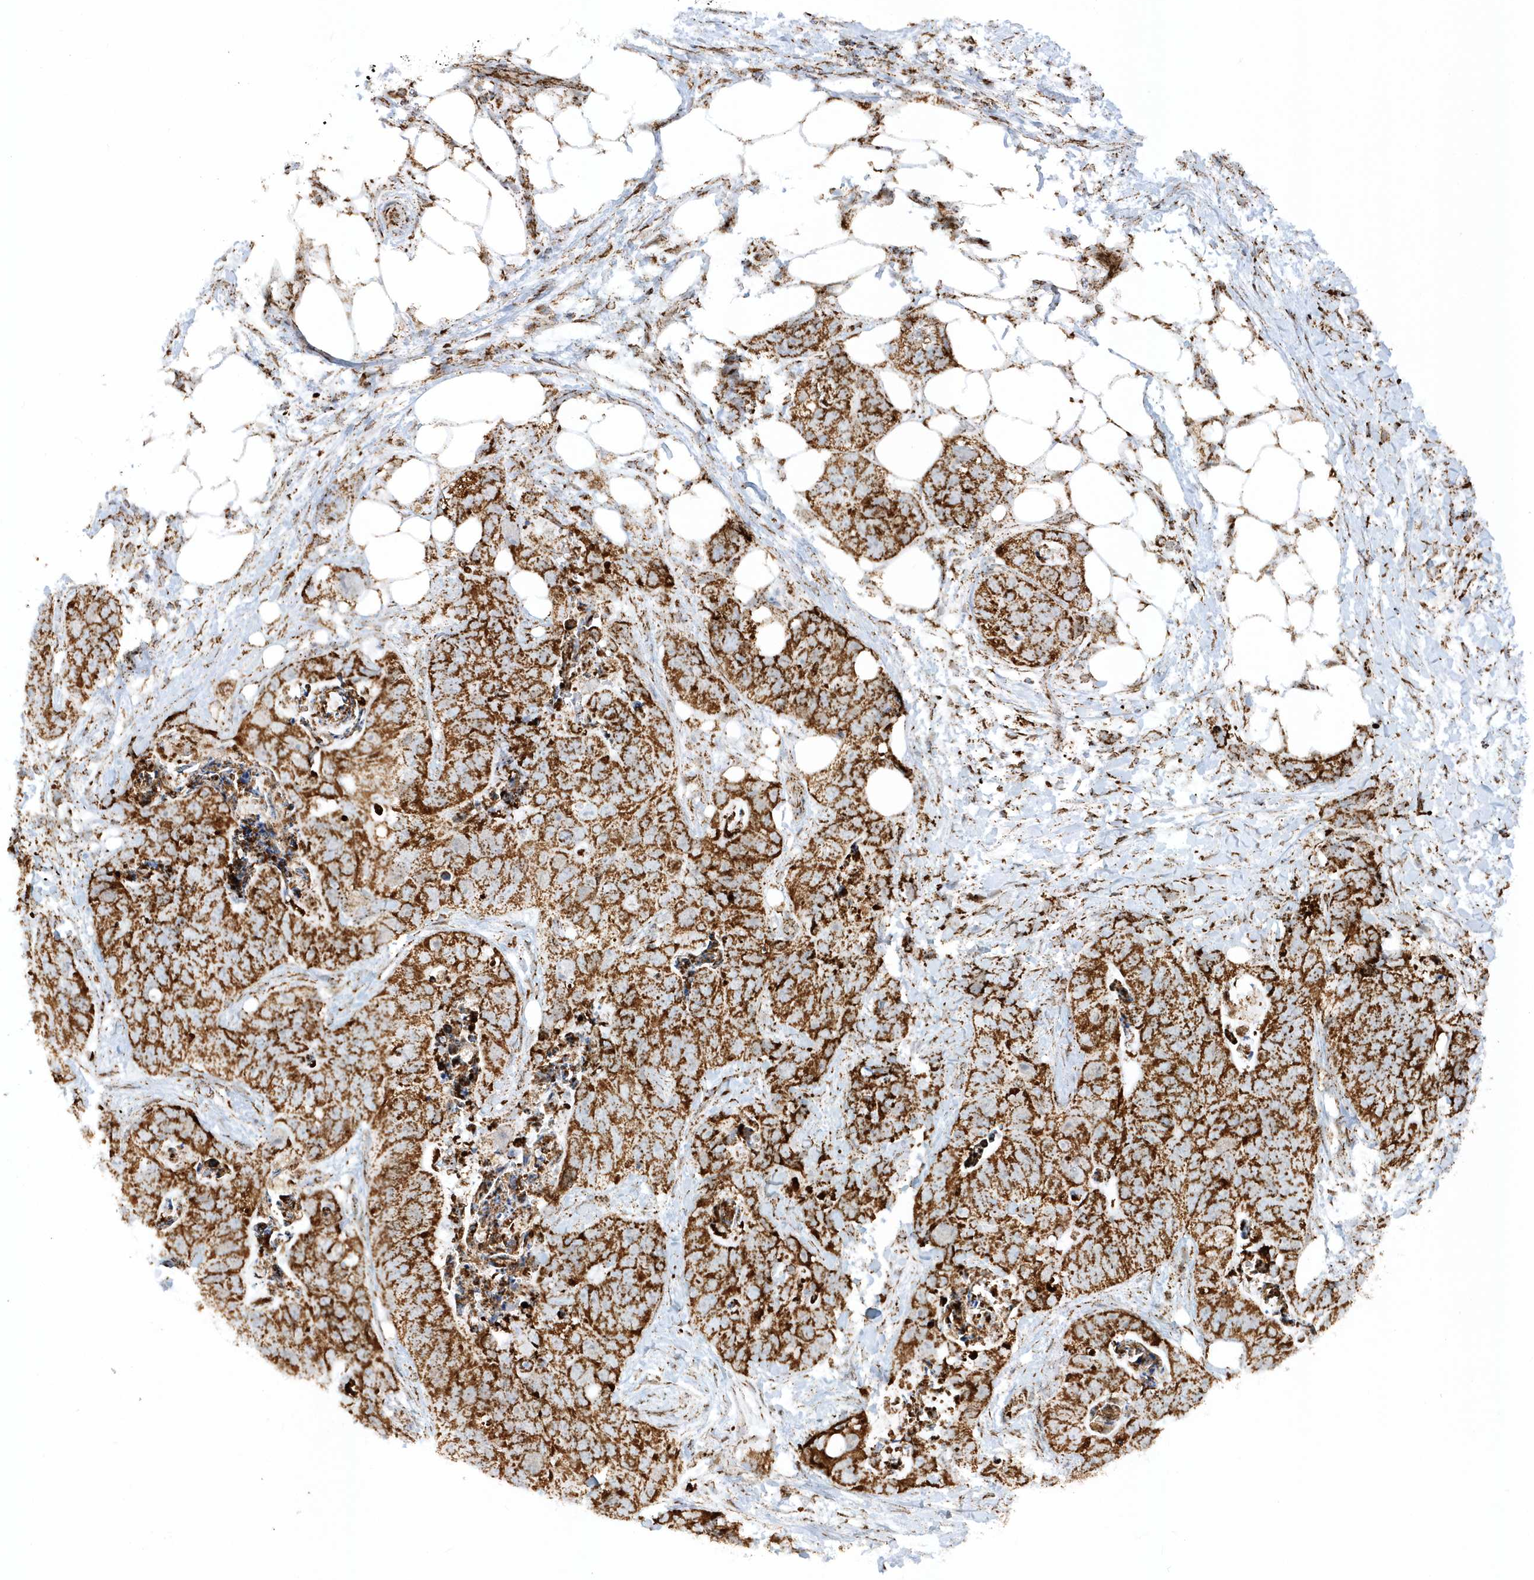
{"staining": {"intensity": "strong", "quantity": ">75%", "location": "cytoplasmic/membranous"}, "tissue": "stomach cancer", "cell_type": "Tumor cells", "image_type": "cancer", "snomed": [{"axis": "morphology", "description": "Adenocarcinoma, NOS"}, {"axis": "topography", "description": "Stomach"}], "caption": "Immunohistochemistry image of neoplastic tissue: human stomach cancer stained using immunohistochemistry (IHC) demonstrates high levels of strong protein expression localized specifically in the cytoplasmic/membranous of tumor cells, appearing as a cytoplasmic/membranous brown color.", "gene": "CRY2", "patient": {"sex": "female", "age": 89}}